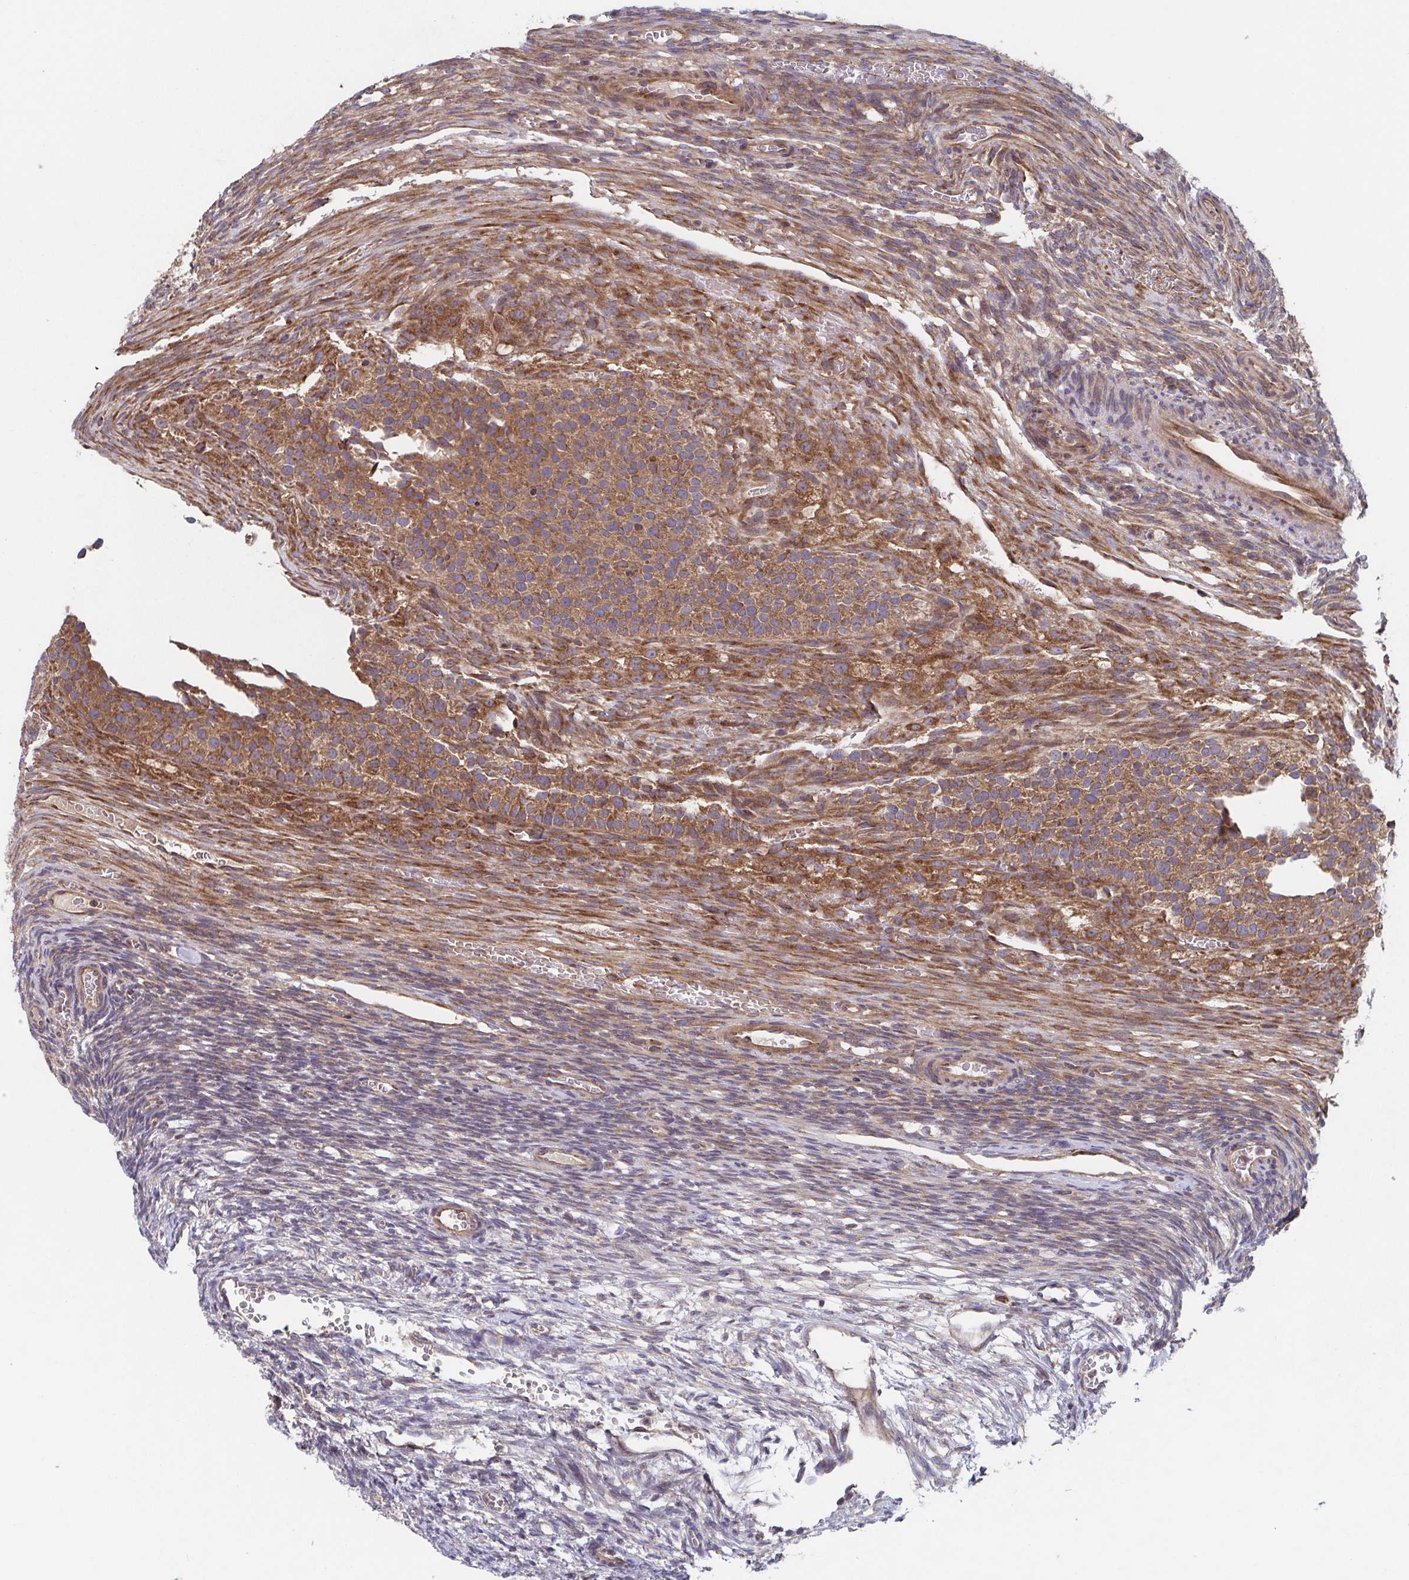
{"staining": {"intensity": "moderate", "quantity": ">75%", "location": "cytoplasmic/membranous"}, "tissue": "ovary", "cell_type": "Follicle cells", "image_type": "normal", "snomed": [{"axis": "morphology", "description": "Normal tissue, NOS"}, {"axis": "topography", "description": "Ovary"}], "caption": "A micrograph of human ovary stained for a protein exhibits moderate cytoplasmic/membranous brown staining in follicle cells. Nuclei are stained in blue.", "gene": "COPB1", "patient": {"sex": "female", "age": 34}}